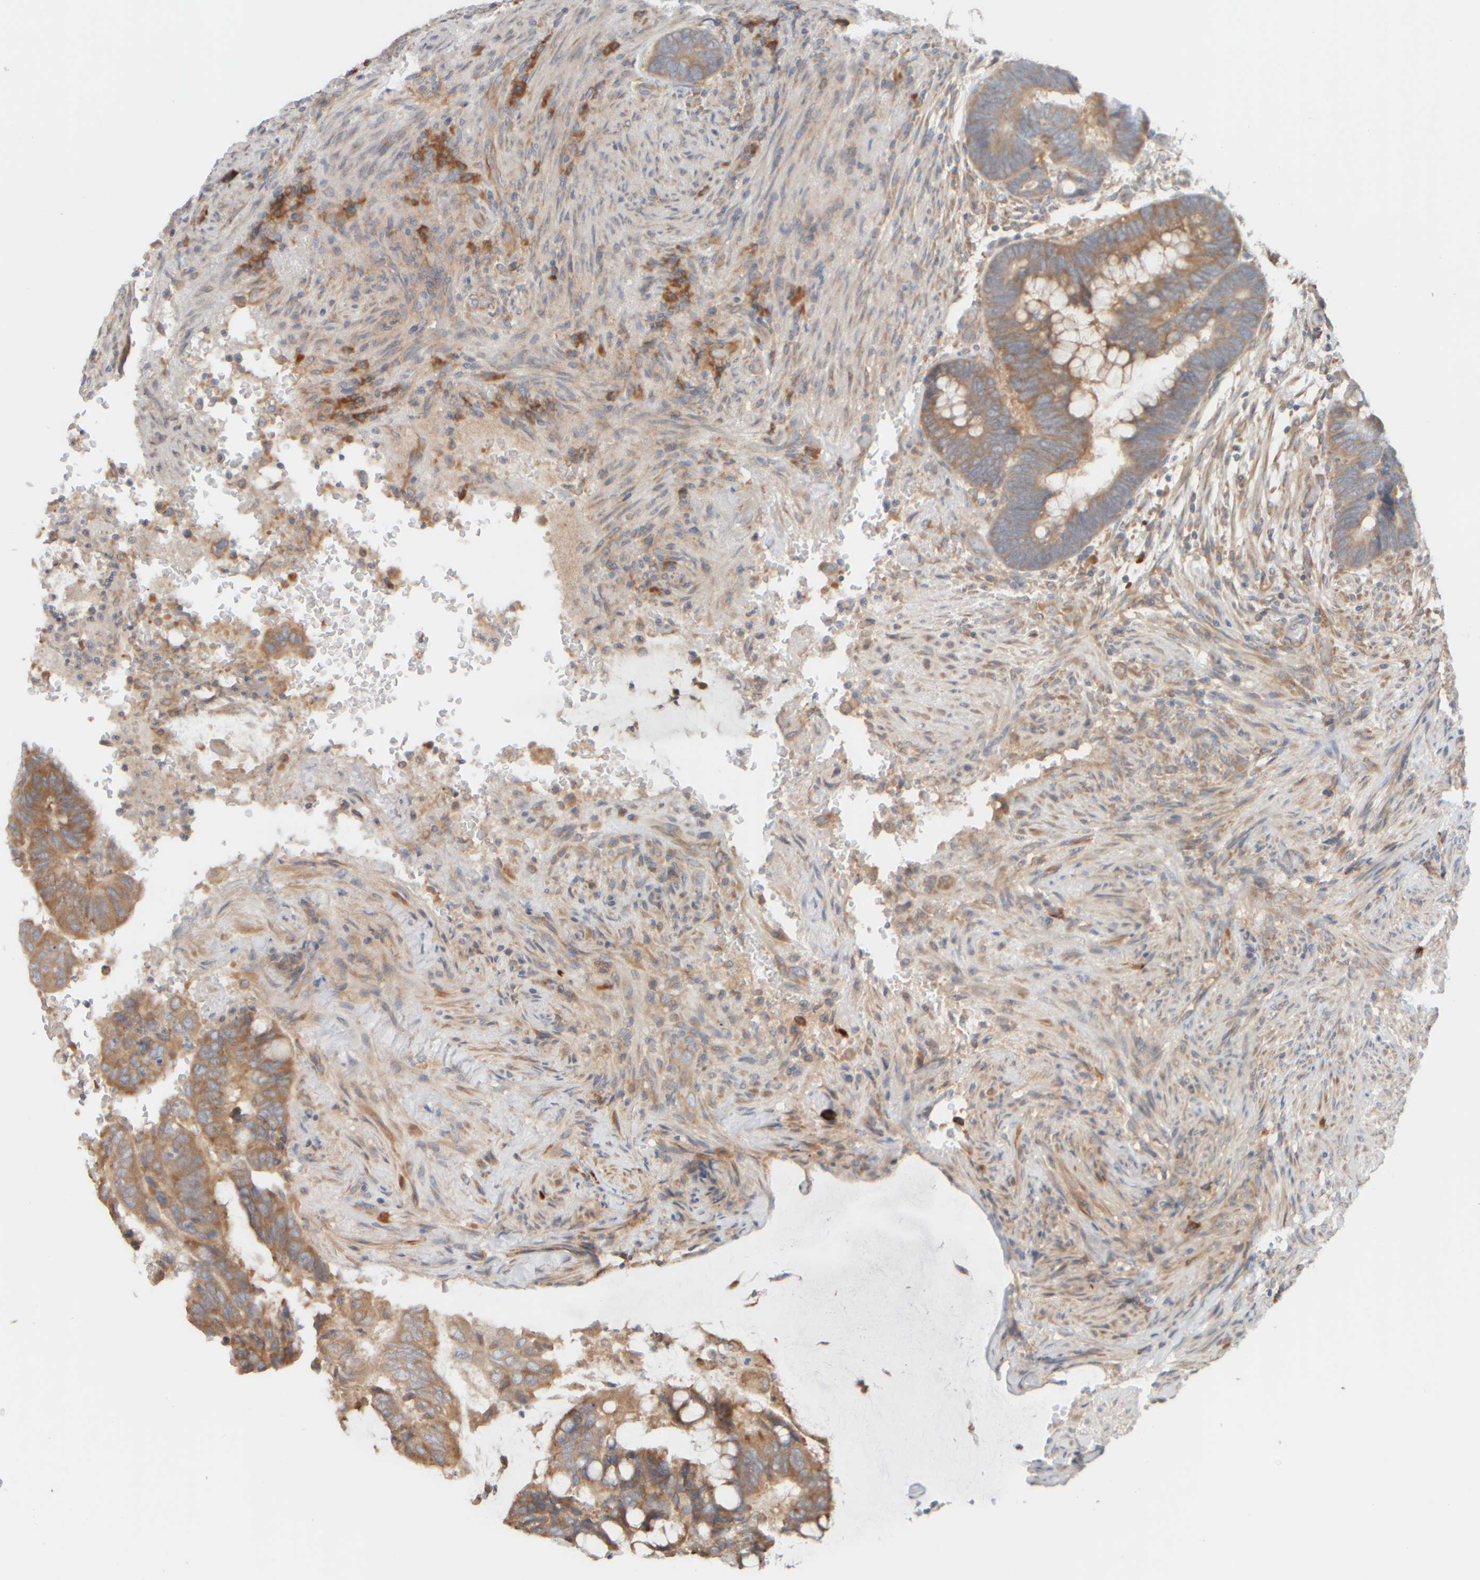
{"staining": {"intensity": "moderate", "quantity": ">75%", "location": "cytoplasmic/membranous"}, "tissue": "colorectal cancer", "cell_type": "Tumor cells", "image_type": "cancer", "snomed": [{"axis": "morphology", "description": "Normal tissue, NOS"}, {"axis": "morphology", "description": "Adenocarcinoma, NOS"}, {"axis": "topography", "description": "Rectum"}], "caption": "Moderate cytoplasmic/membranous expression is identified in about >75% of tumor cells in colorectal cancer.", "gene": "EIF2B3", "patient": {"sex": "male", "age": 92}}